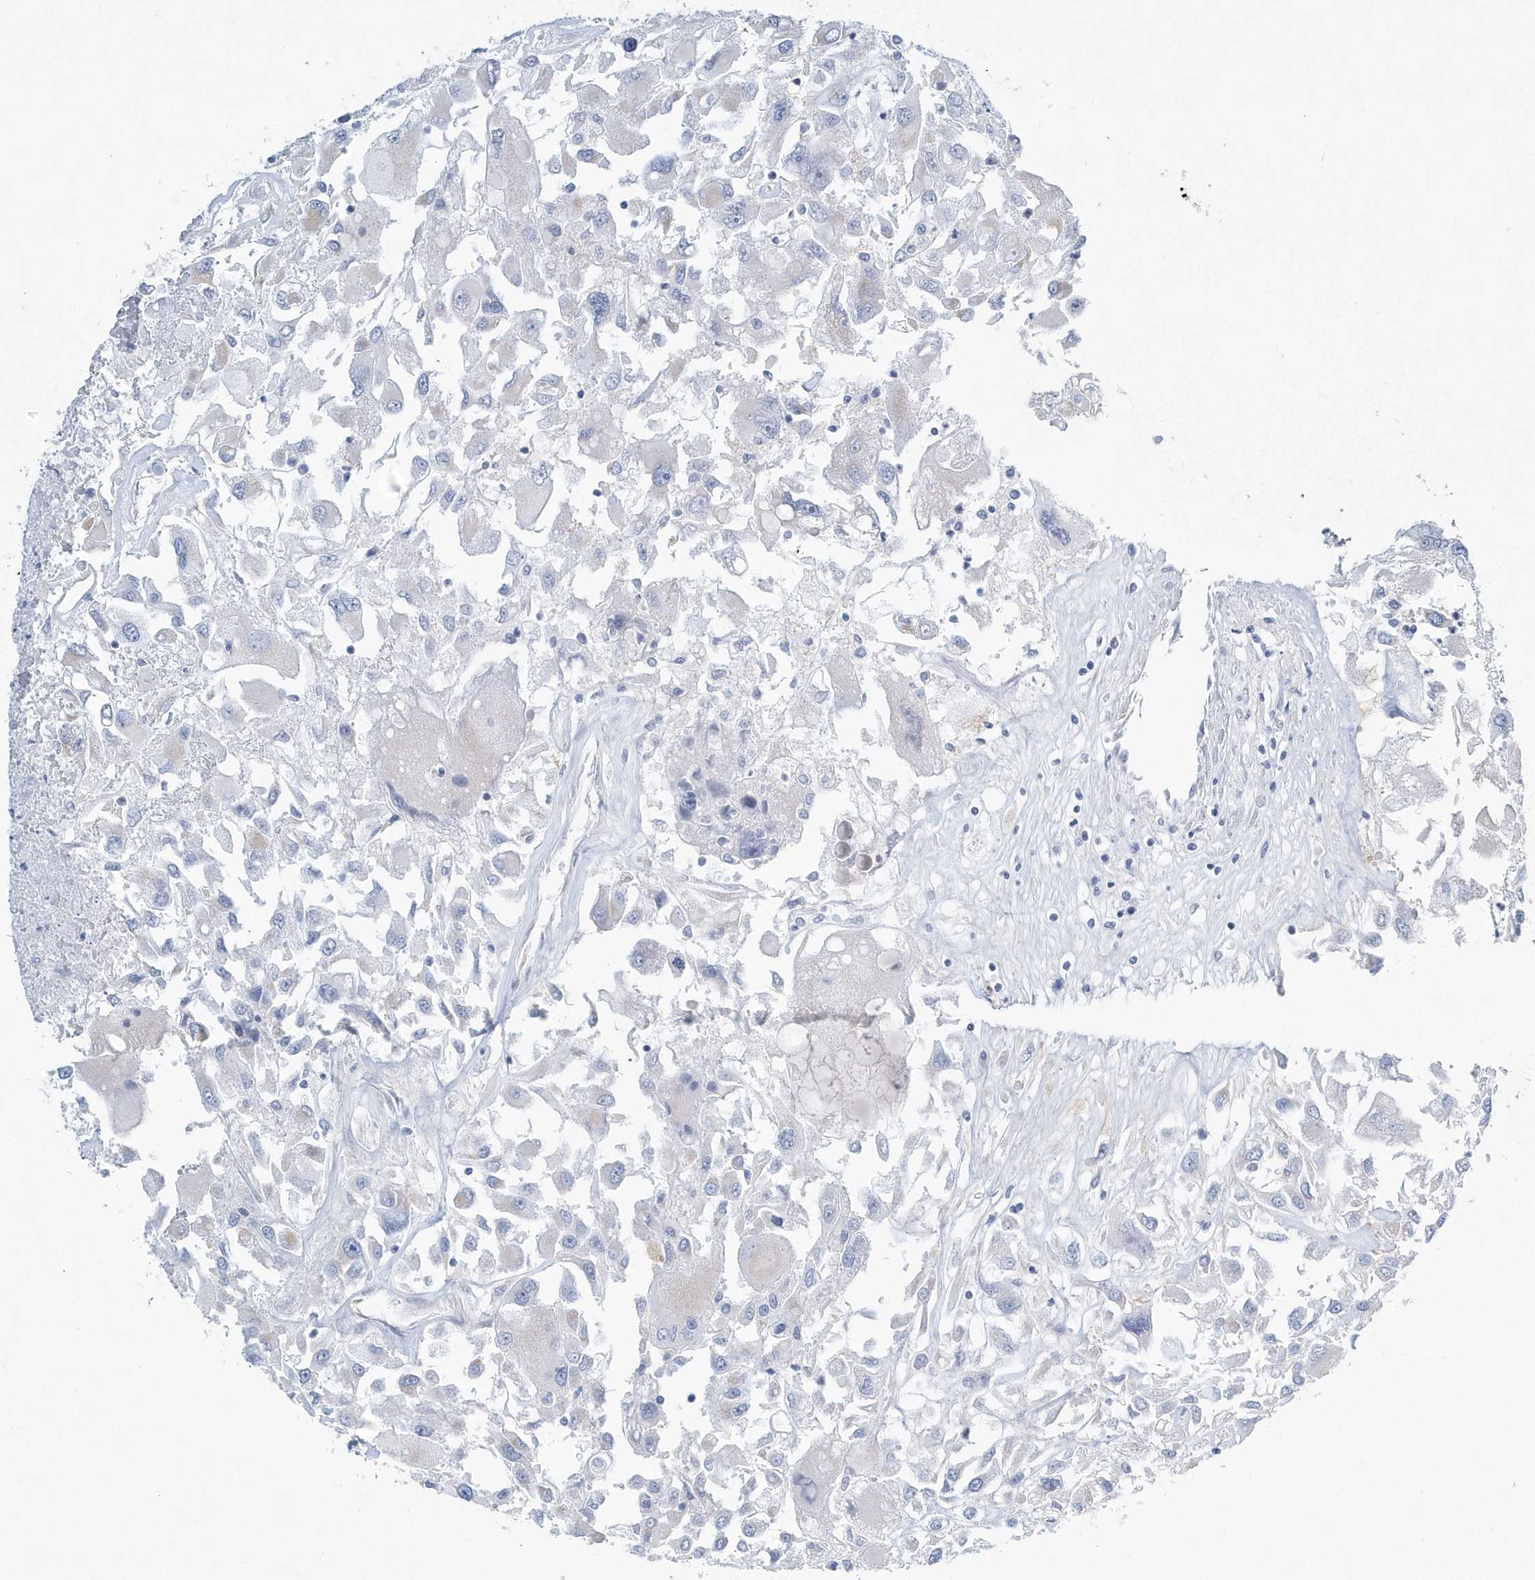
{"staining": {"intensity": "negative", "quantity": "none", "location": "none"}, "tissue": "renal cancer", "cell_type": "Tumor cells", "image_type": "cancer", "snomed": [{"axis": "morphology", "description": "Adenocarcinoma, NOS"}, {"axis": "topography", "description": "Kidney"}], "caption": "Micrograph shows no protein positivity in tumor cells of renal cancer tissue. (DAB (3,3'-diaminobenzidine) immunohistochemistry, high magnification).", "gene": "SPATA18", "patient": {"sex": "female", "age": 52}}